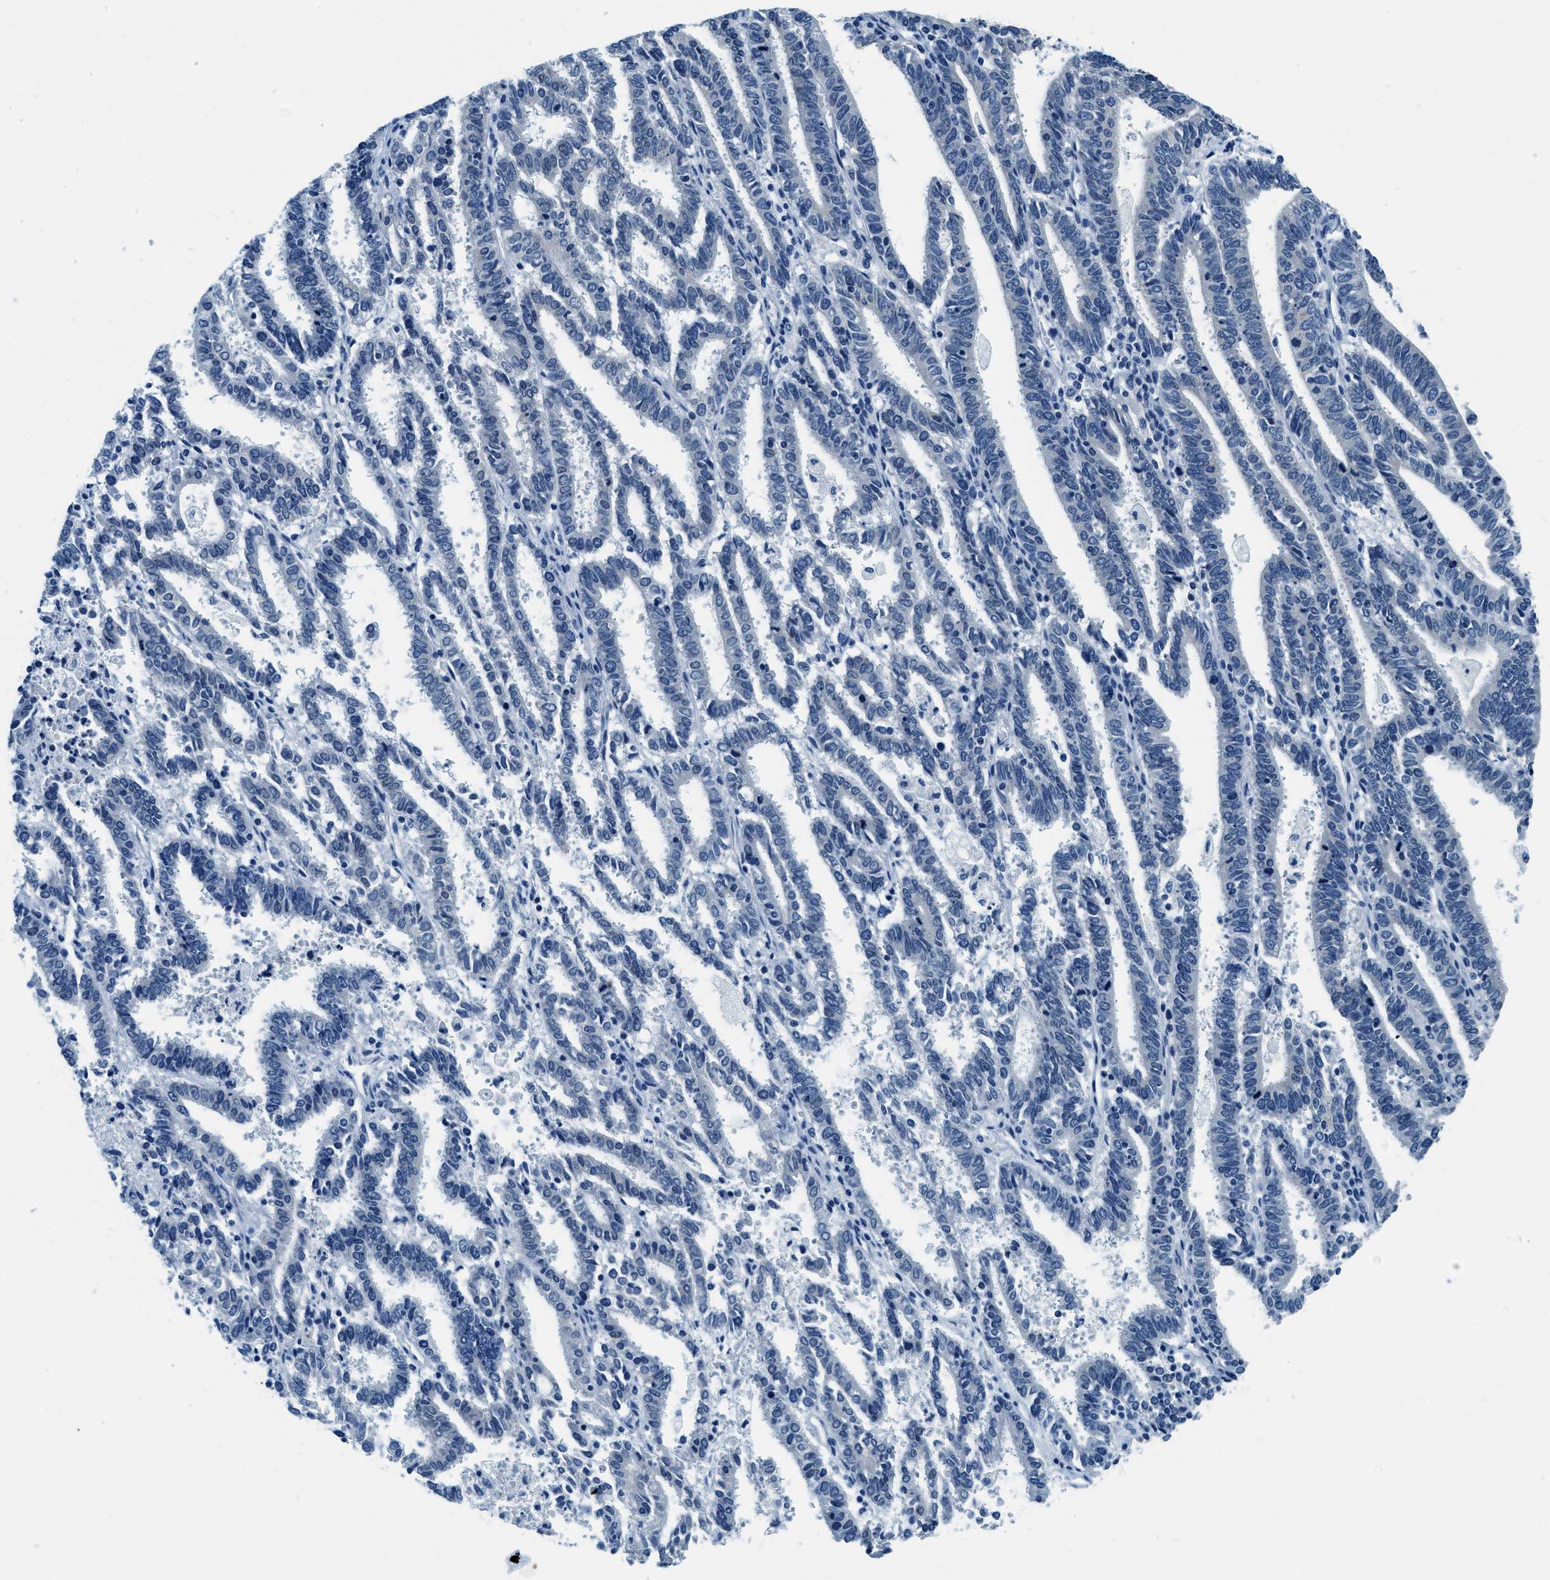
{"staining": {"intensity": "negative", "quantity": "none", "location": "none"}, "tissue": "endometrial cancer", "cell_type": "Tumor cells", "image_type": "cancer", "snomed": [{"axis": "morphology", "description": "Adenocarcinoma, NOS"}, {"axis": "topography", "description": "Uterus"}], "caption": "Immunohistochemistry image of human adenocarcinoma (endometrial) stained for a protein (brown), which exhibits no positivity in tumor cells. (DAB immunohistochemistry (IHC), high magnification).", "gene": "UBAC2", "patient": {"sex": "female", "age": 83}}